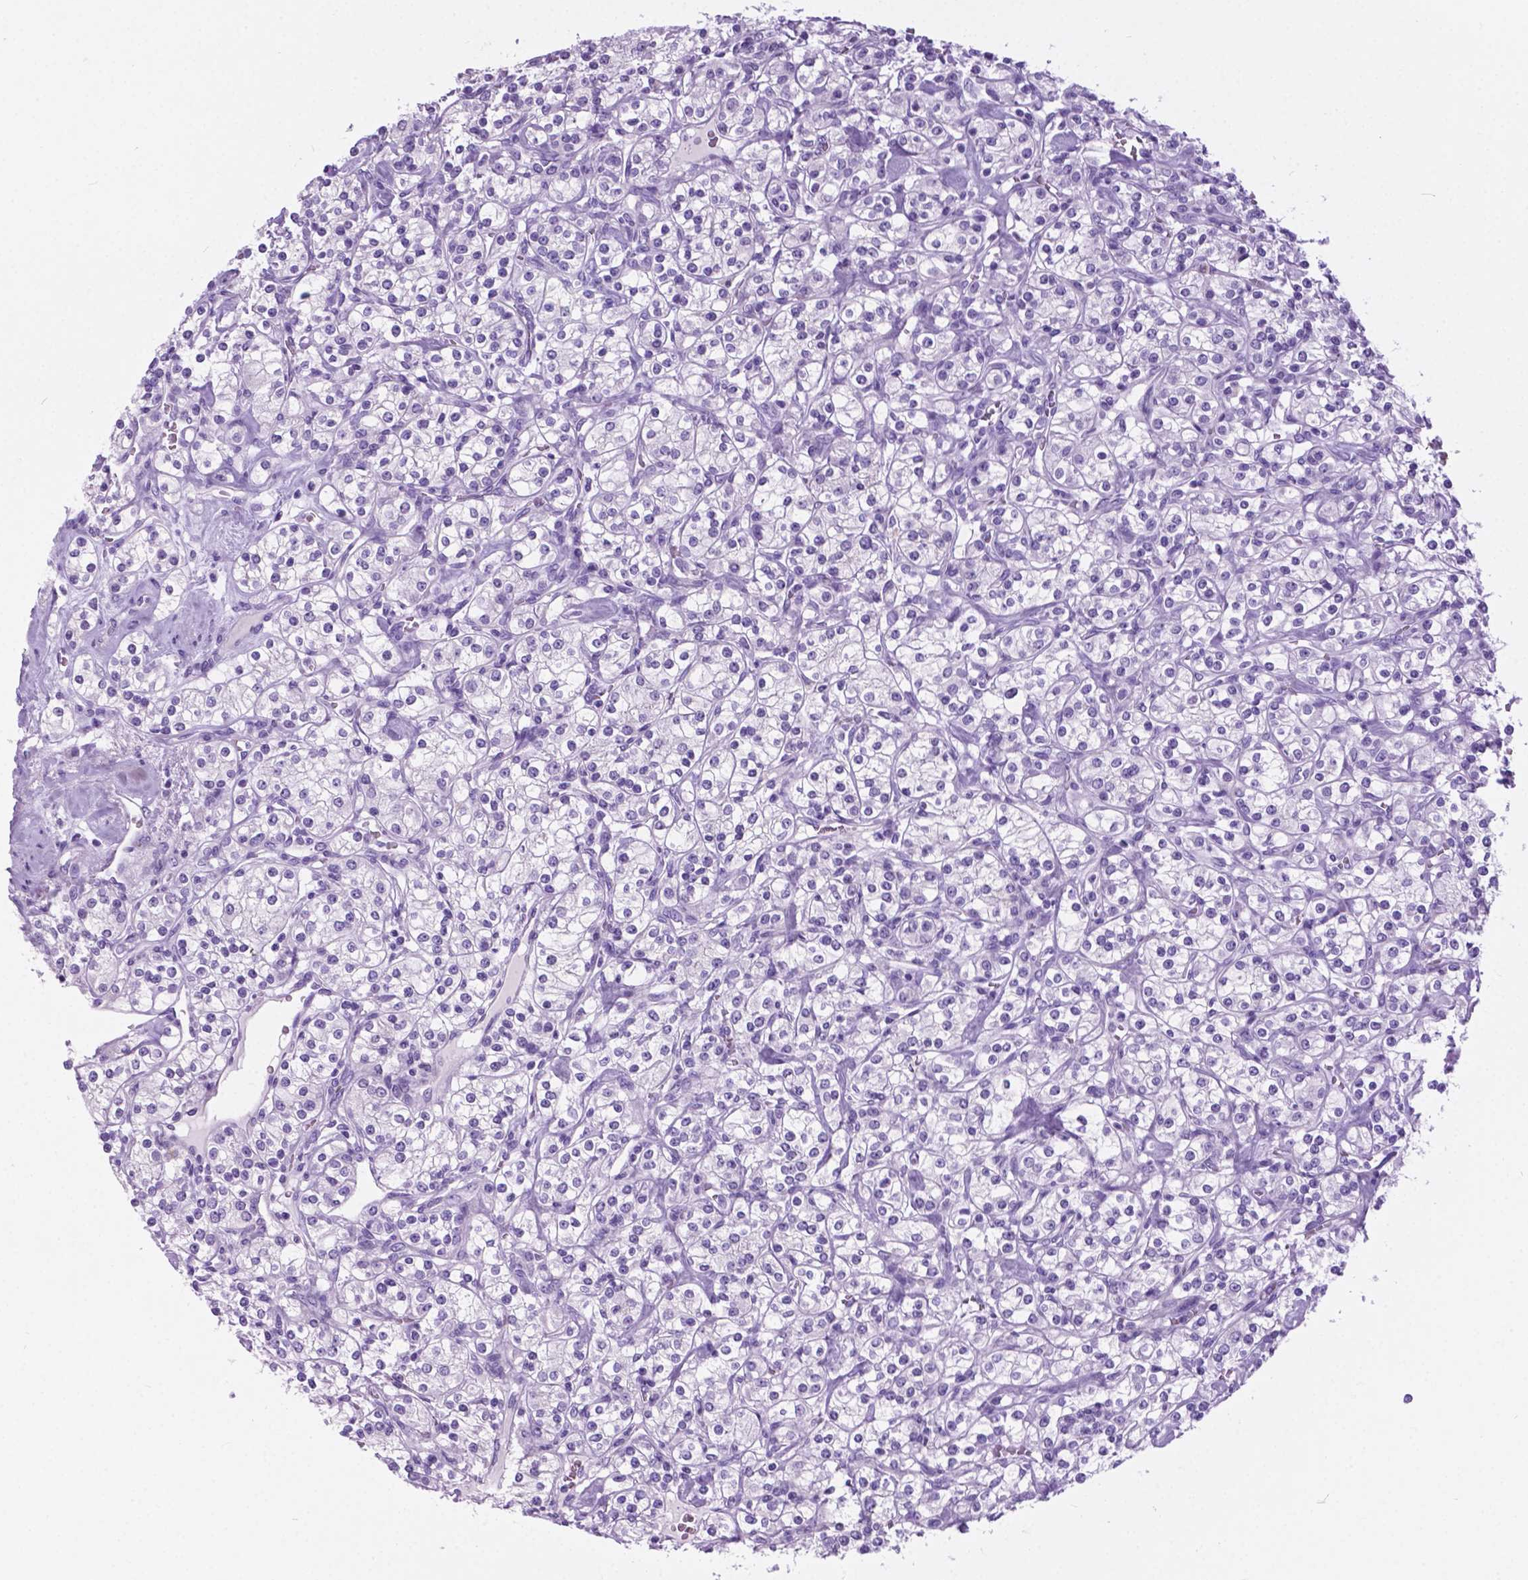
{"staining": {"intensity": "negative", "quantity": "none", "location": "none"}, "tissue": "renal cancer", "cell_type": "Tumor cells", "image_type": "cancer", "snomed": [{"axis": "morphology", "description": "Adenocarcinoma, NOS"}, {"axis": "topography", "description": "Kidney"}], "caption": "Immunohistochemistry (IHC) image of neoplastic tissue: renal adenocarcinoma stained with DAB shows no significant protein positivity in tumor cells. (Immunohistochemistry (IHC), brightfield microscopy, high magnification).", "gene": "ARMS2", "patient": {"sex": "male", "age": 77}}